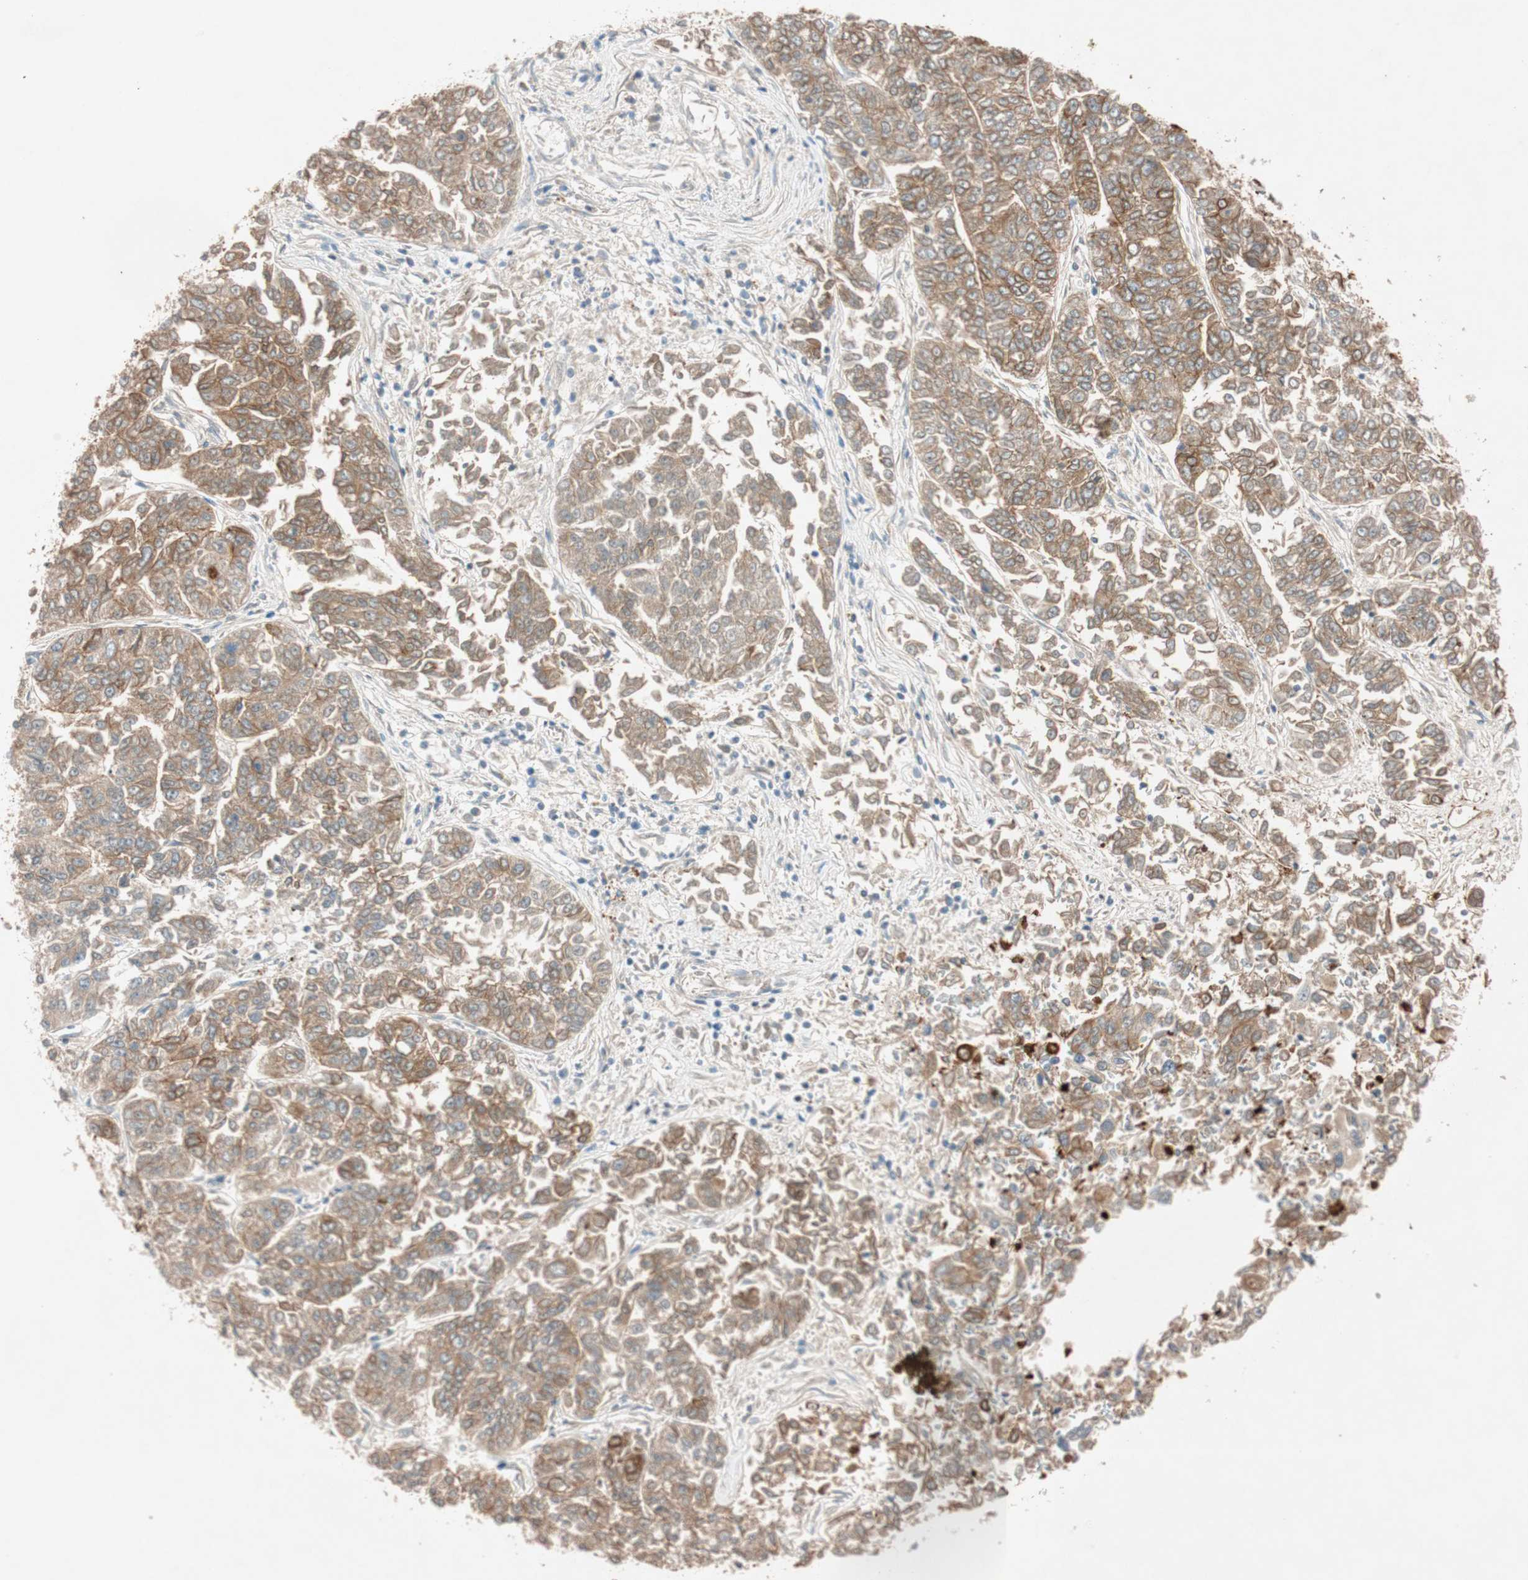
{"staining": {"intensity": "moderate", "quantity": ">75%", "location": "cytoplasmic/membranous"}, "tissue": "lung cancer", "cell_type": "Tumor cells", "image_type": "cancer", "snomed": [{"axis": "morphology", "description": "Adenocarcinoma, NOS"}, {"axis": "topography", "description": "Lung"}], "caption": "Protein expression analysis of human lung cancer reveals moderate cytoplasmic/membranous expression in approximately >75% of tumor cells.", "gene": "EPHA6", "patient": {"sex": "male", "age": 84}}